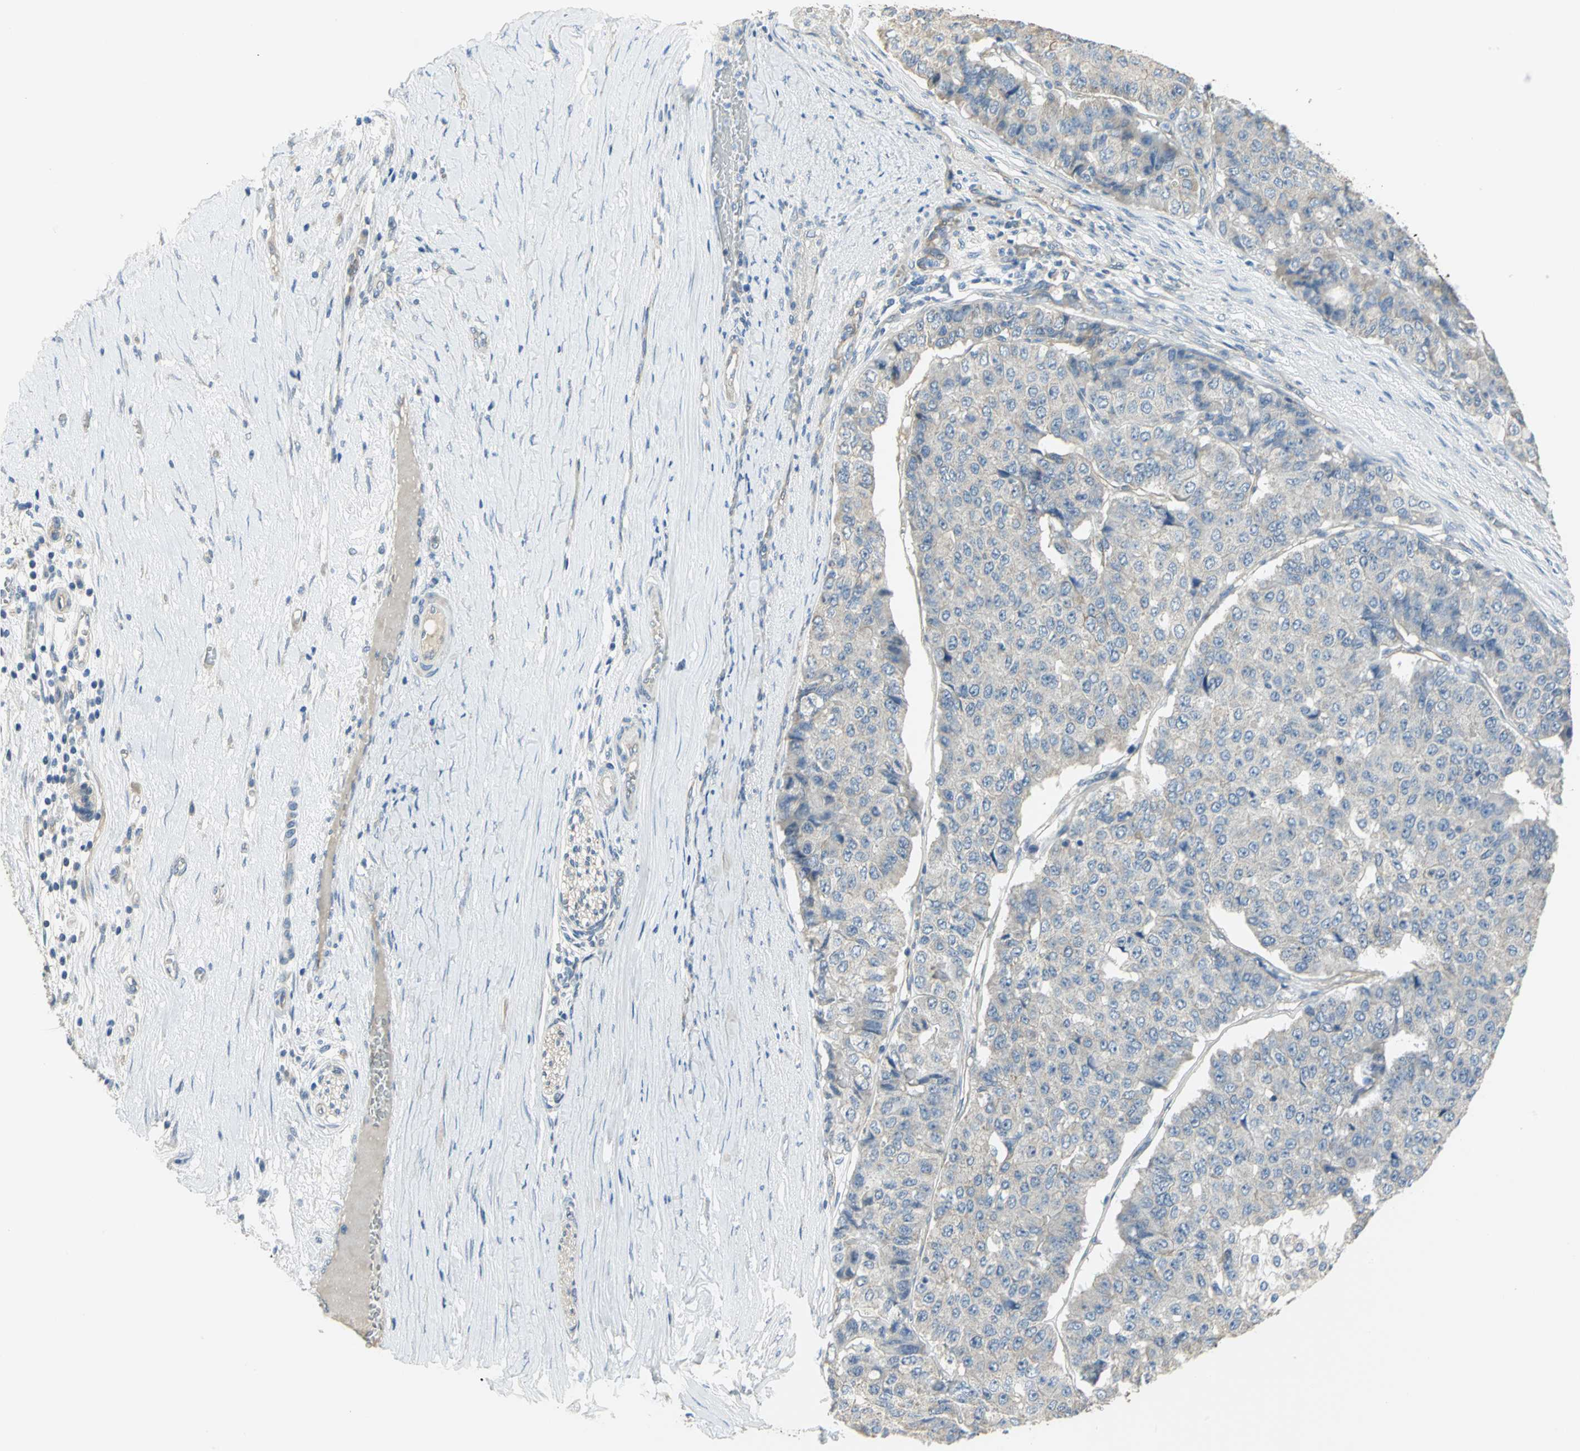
{"staining": {"intensity": "negative", "quantity": "none", "location": "none"}, "tissue": "pancreatic cancer", "cell_type": "Tumor cells", "image_type": "cancer", "snomed": [{"axis": "morphology", "description": "Adenocarcinoma, NOS"}, {"axis": "topography", "description": "Pancreas"}], "caption": "Pancreatic cancer was stained to show a protein in brown. There is no significant staining in tumor cells.", "gene": "HTR1F", "patient": {"sex": "male", "age": 50}}